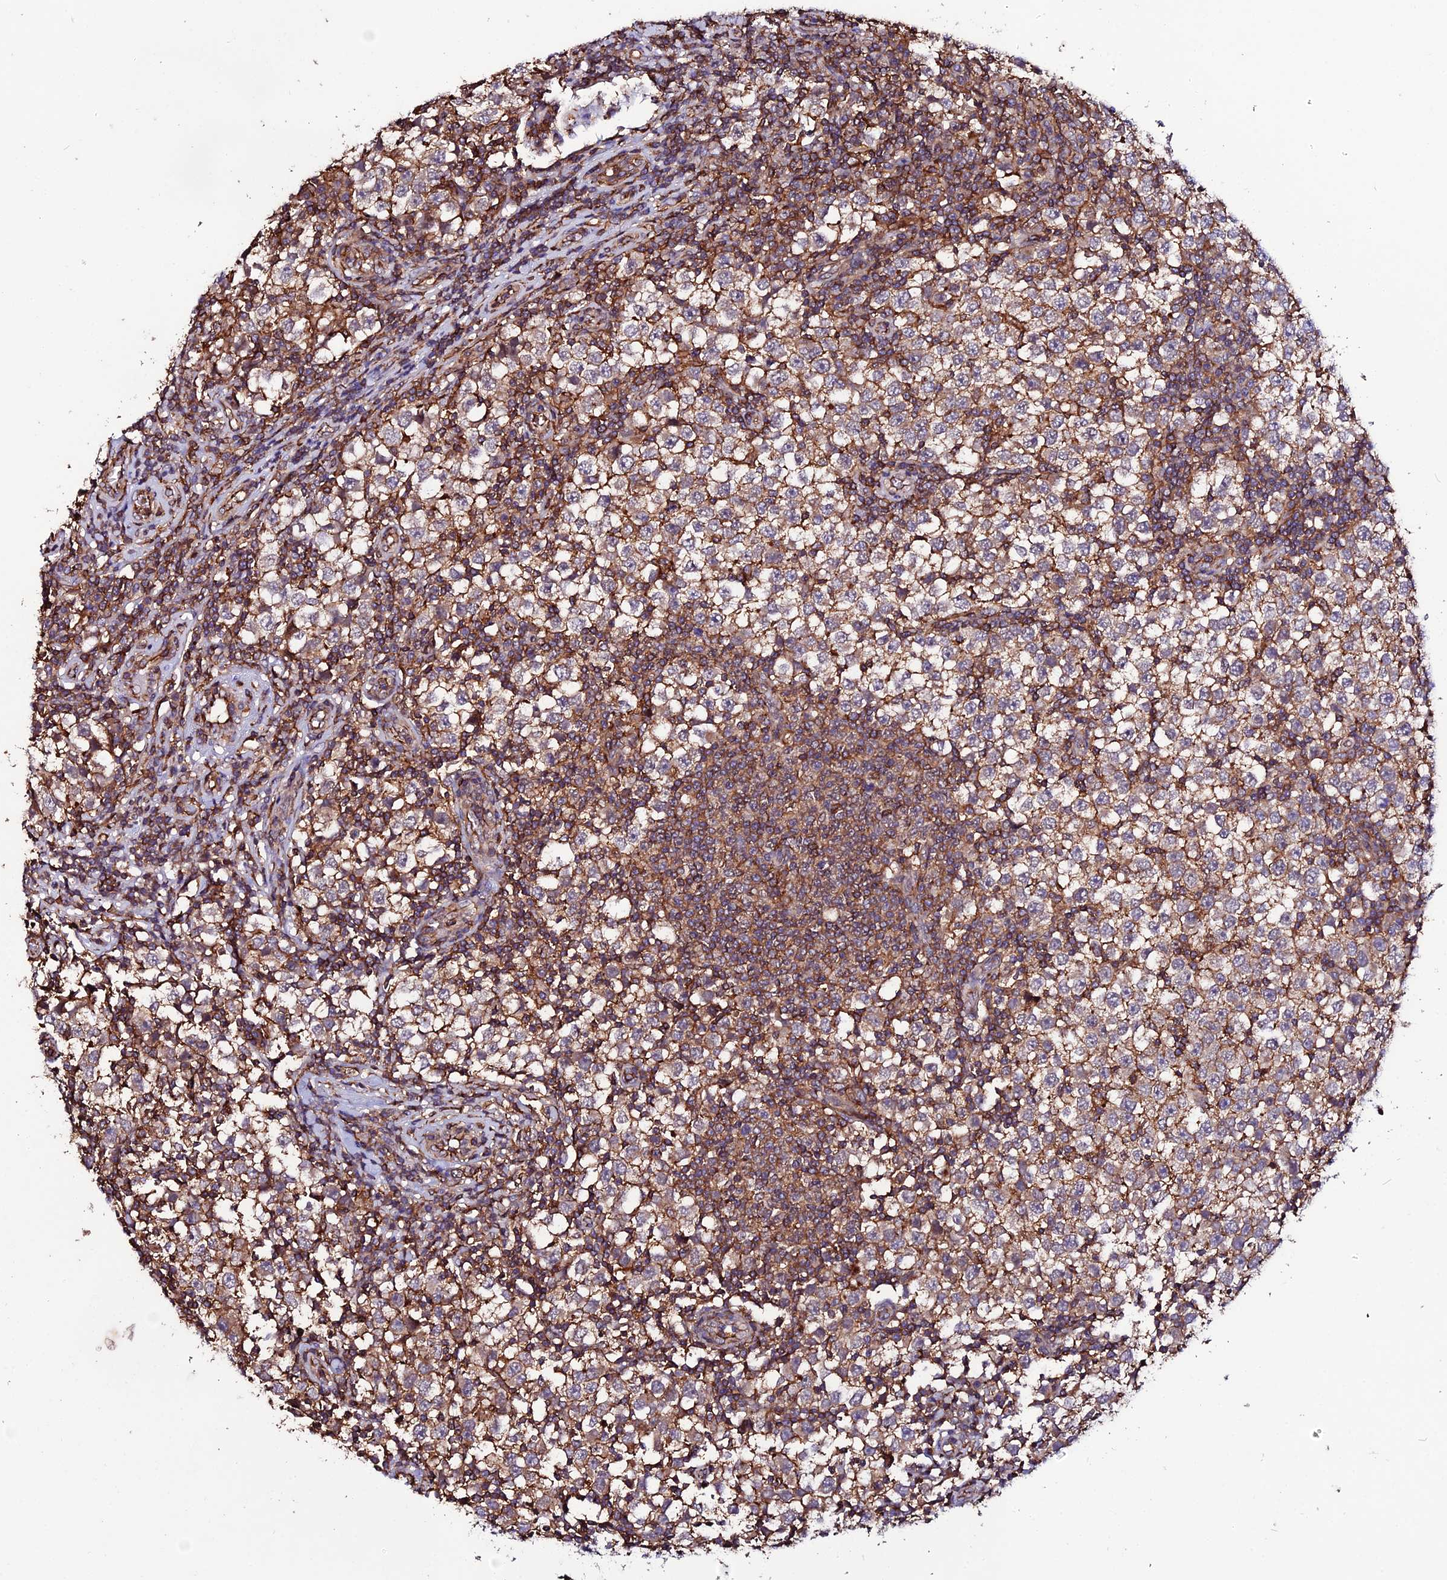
{"staining": {"intensity": "moderate", "quantity": ">75%", "location": "cytoplasmic/membranous"}, "tissue": "testis cancer", "cell_type": "Tumor cells", "image_type": "cancer", "snomed": [{"axis": "morphology", "description": "Seminoma, NOS"}, {"axis": "topography", "description": "Testis"}], "caption": "A high-resolution photomicrograph shows immunohistochemistry staining of seminoma (testis), which demonstrates moderate cytoplasmic/membranous positivity in approximately >75% of tumor cells.", "gene": "USP17L15", "patient": {"sex": "male", "age": 65}}